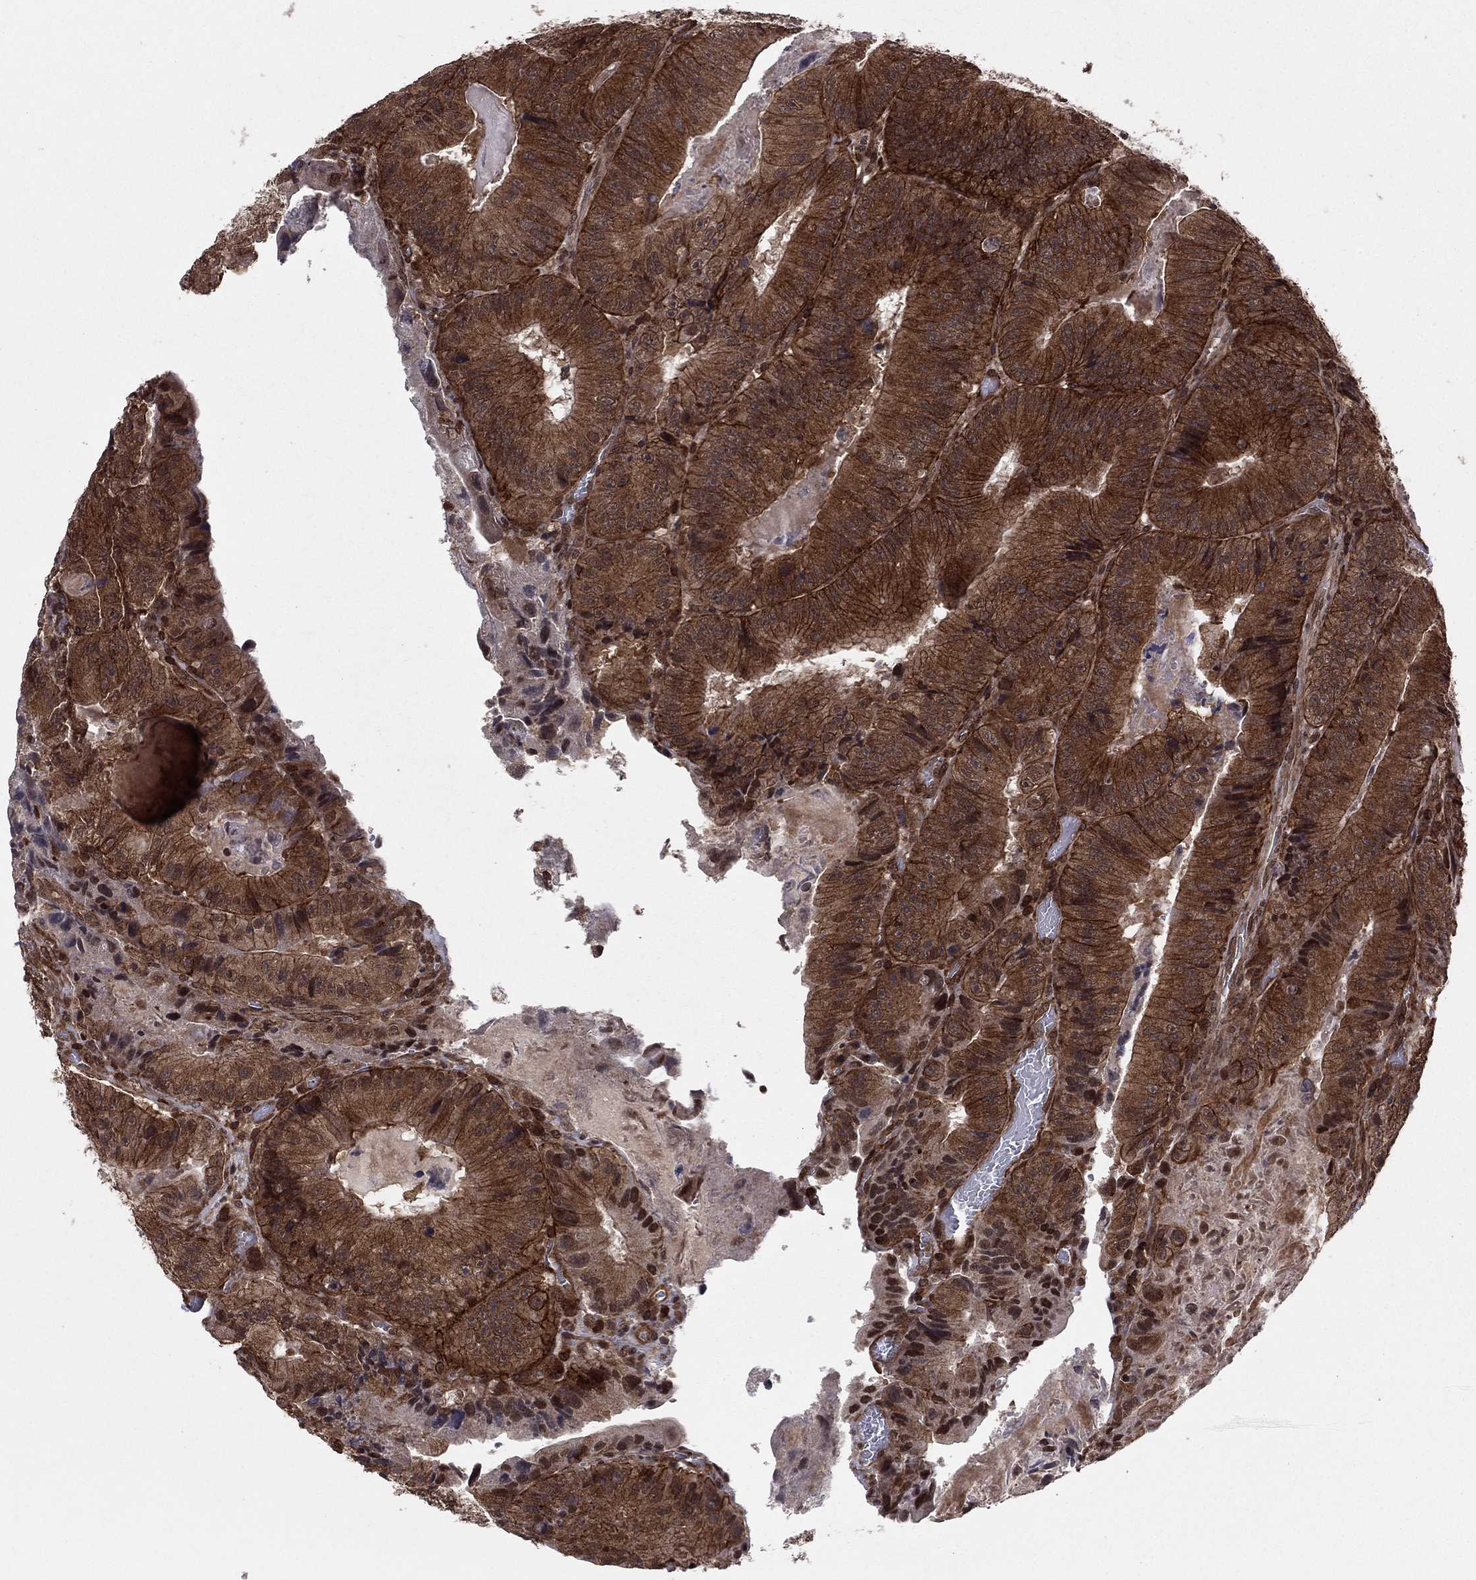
{"staining": {"intensity": "moderate", "quantity": ">75%", "location": "cytoplasmic/membranous"}, "tissue": "colorectal cancer", "cell_type": "Tumor cells", "image_type": "cancer", "snomed": [{"axis": "morphology", "description": "Adenocarcinoma, NOS"}, {"axis": "topography", "description": "Colon"}], "caption": "An IHC photomicrograph of neoplastic tissue is shown. Protein staining in brown shows moderate cytoplasmic/membranous positivity in colorectal cancer within tumor cells. (Brightfield microscopy of DAB IHC at high magnification).", "gene": "SSX2IP", "patient": {"sex": "female", "age": 86}}